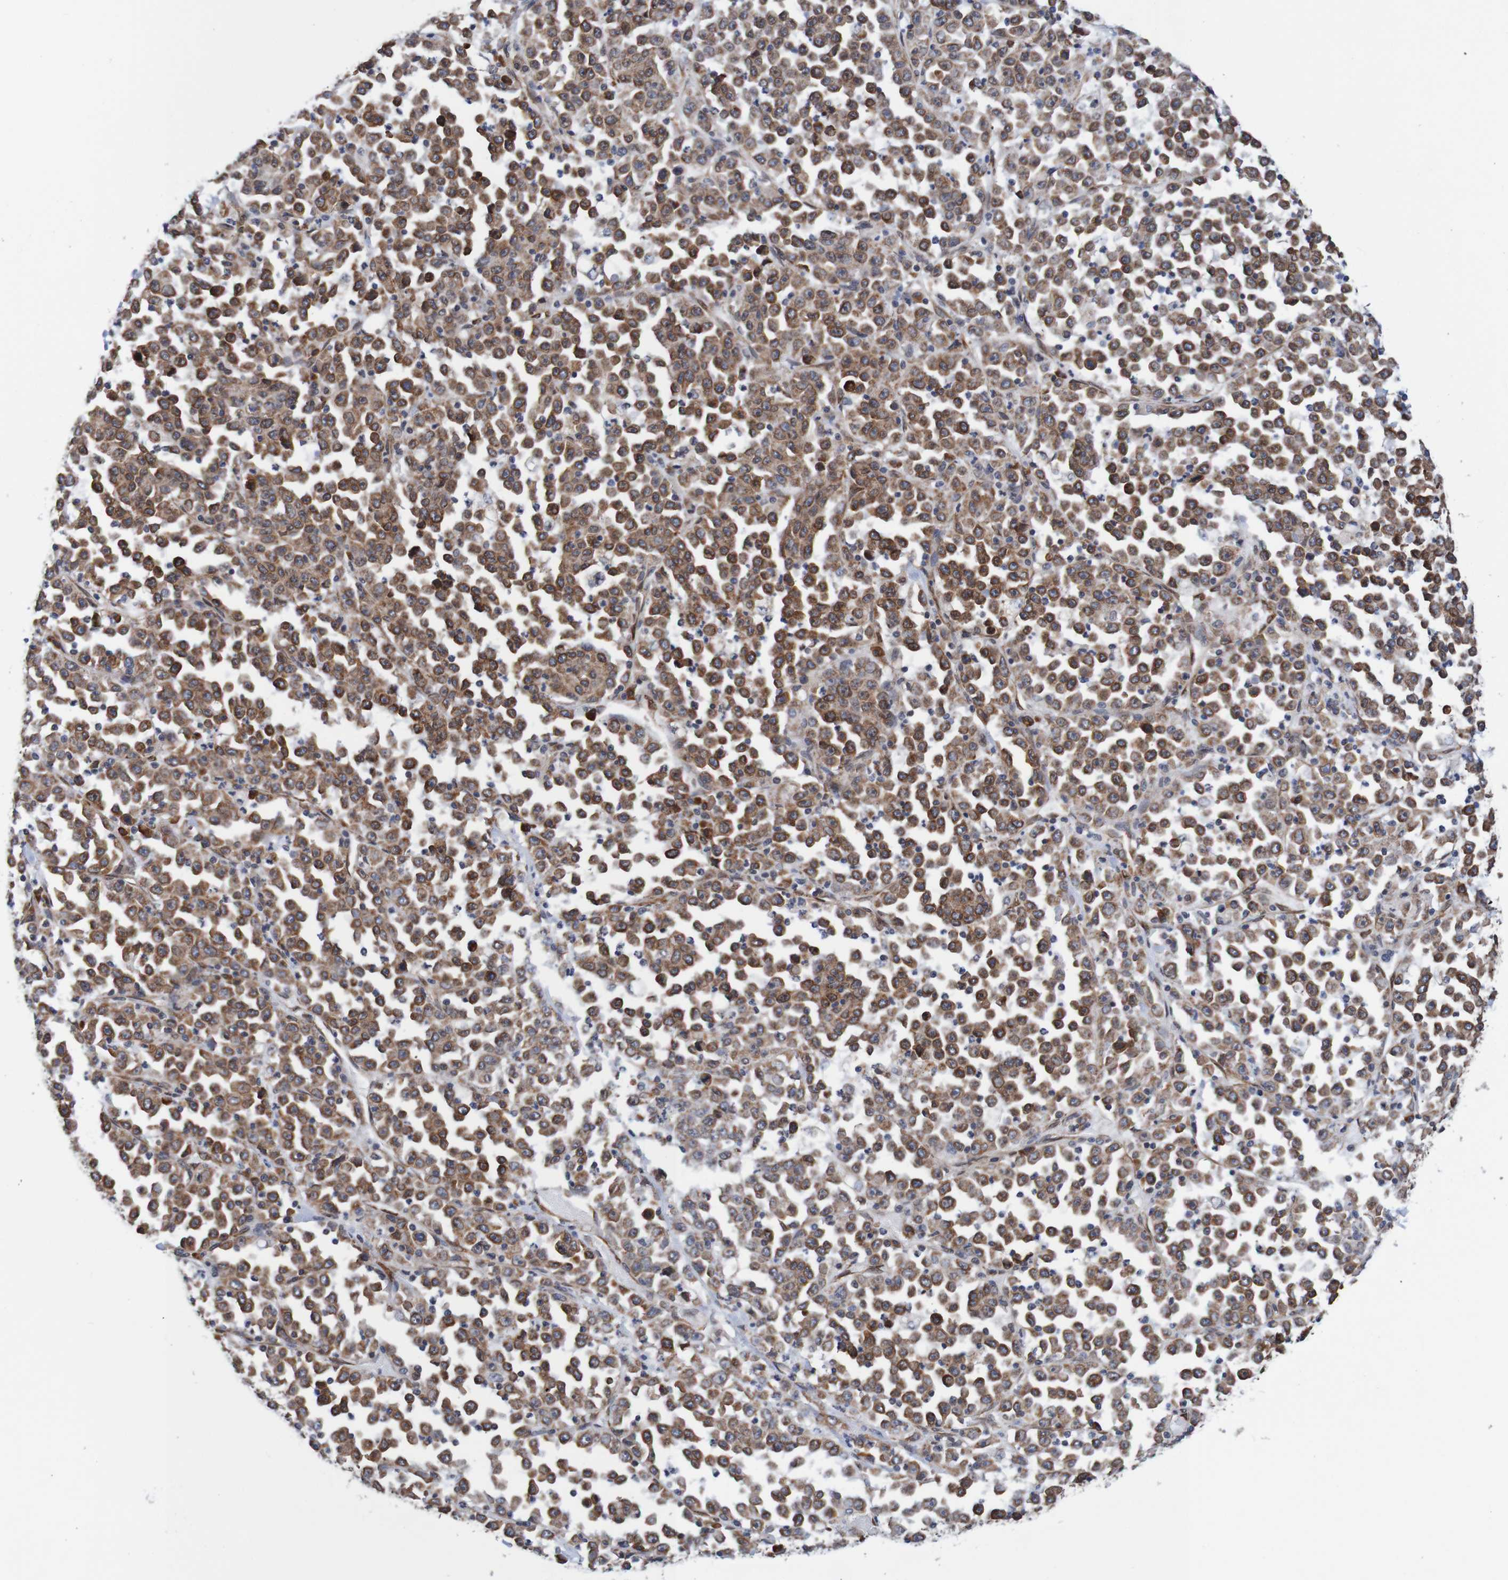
{"staining": {"intensity": "strong", "quantity": ">75%", "location": "cytoplasmic/membranous"}, "tissue": "stomach cancer", "cell_type": "Tumor cells", "image_type": "cancer", "snomed": [{"axis": "morphology", "description": "Normal tissue, NOS"}, {"axis": "morphology", "description": "Adenocarcinoma, NOS"}, {"axis": "topography", "description": "Stomach, upper"}, {"axis": "topography", "description": "Stomach"}], "caption": "DAB immunohistochemical staining of stomach adenocarcinoma reveals strong cytoplasmic/membranous protein expression in approximately >75% of tumor cells.", "gene": "TMEM109", "patient": {"sex": "male", "age": 59}}